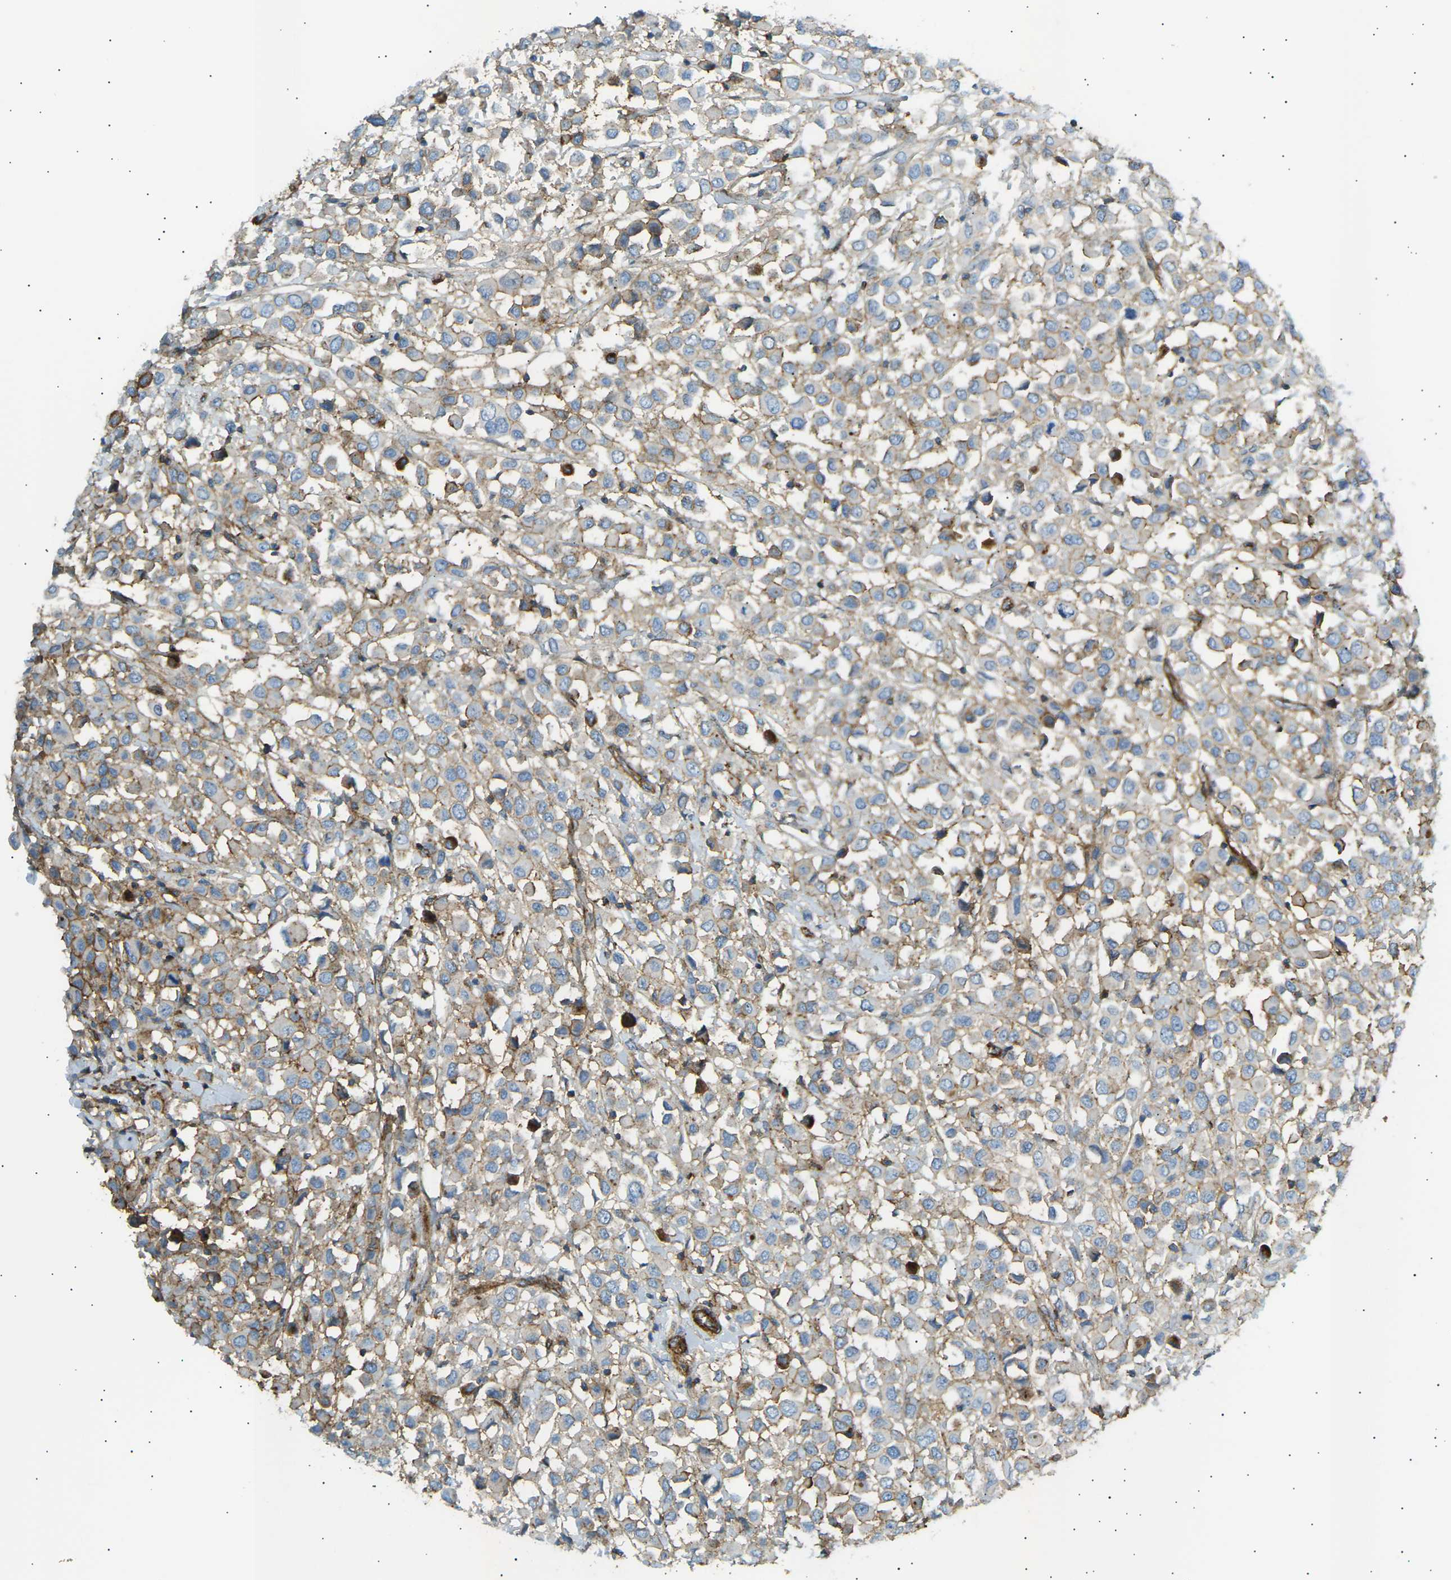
{"staining": {"intensity": "moderate", "quantity": "<25%", "location": "cytoplasmic/membranous"}, "tissue": "breast cancer", "cell_type": "Tumor cells", "image_type": "cancer", "snomed": [{"axis": "morphology", "description": "Duct carcinoma"}, {"axis": "topography", "description": "Breast"}], "caption": "A high-resolution image shows IHC staining of breast cancer, which displays moderate cytoplasmic/membranous expression in approximately <25% of tumor cells. (brown staining indicates protein expression, while blue staining denotes nuclei).", "gene": "ATP2B4", "patient": {"sex": "female", "age": 61}}